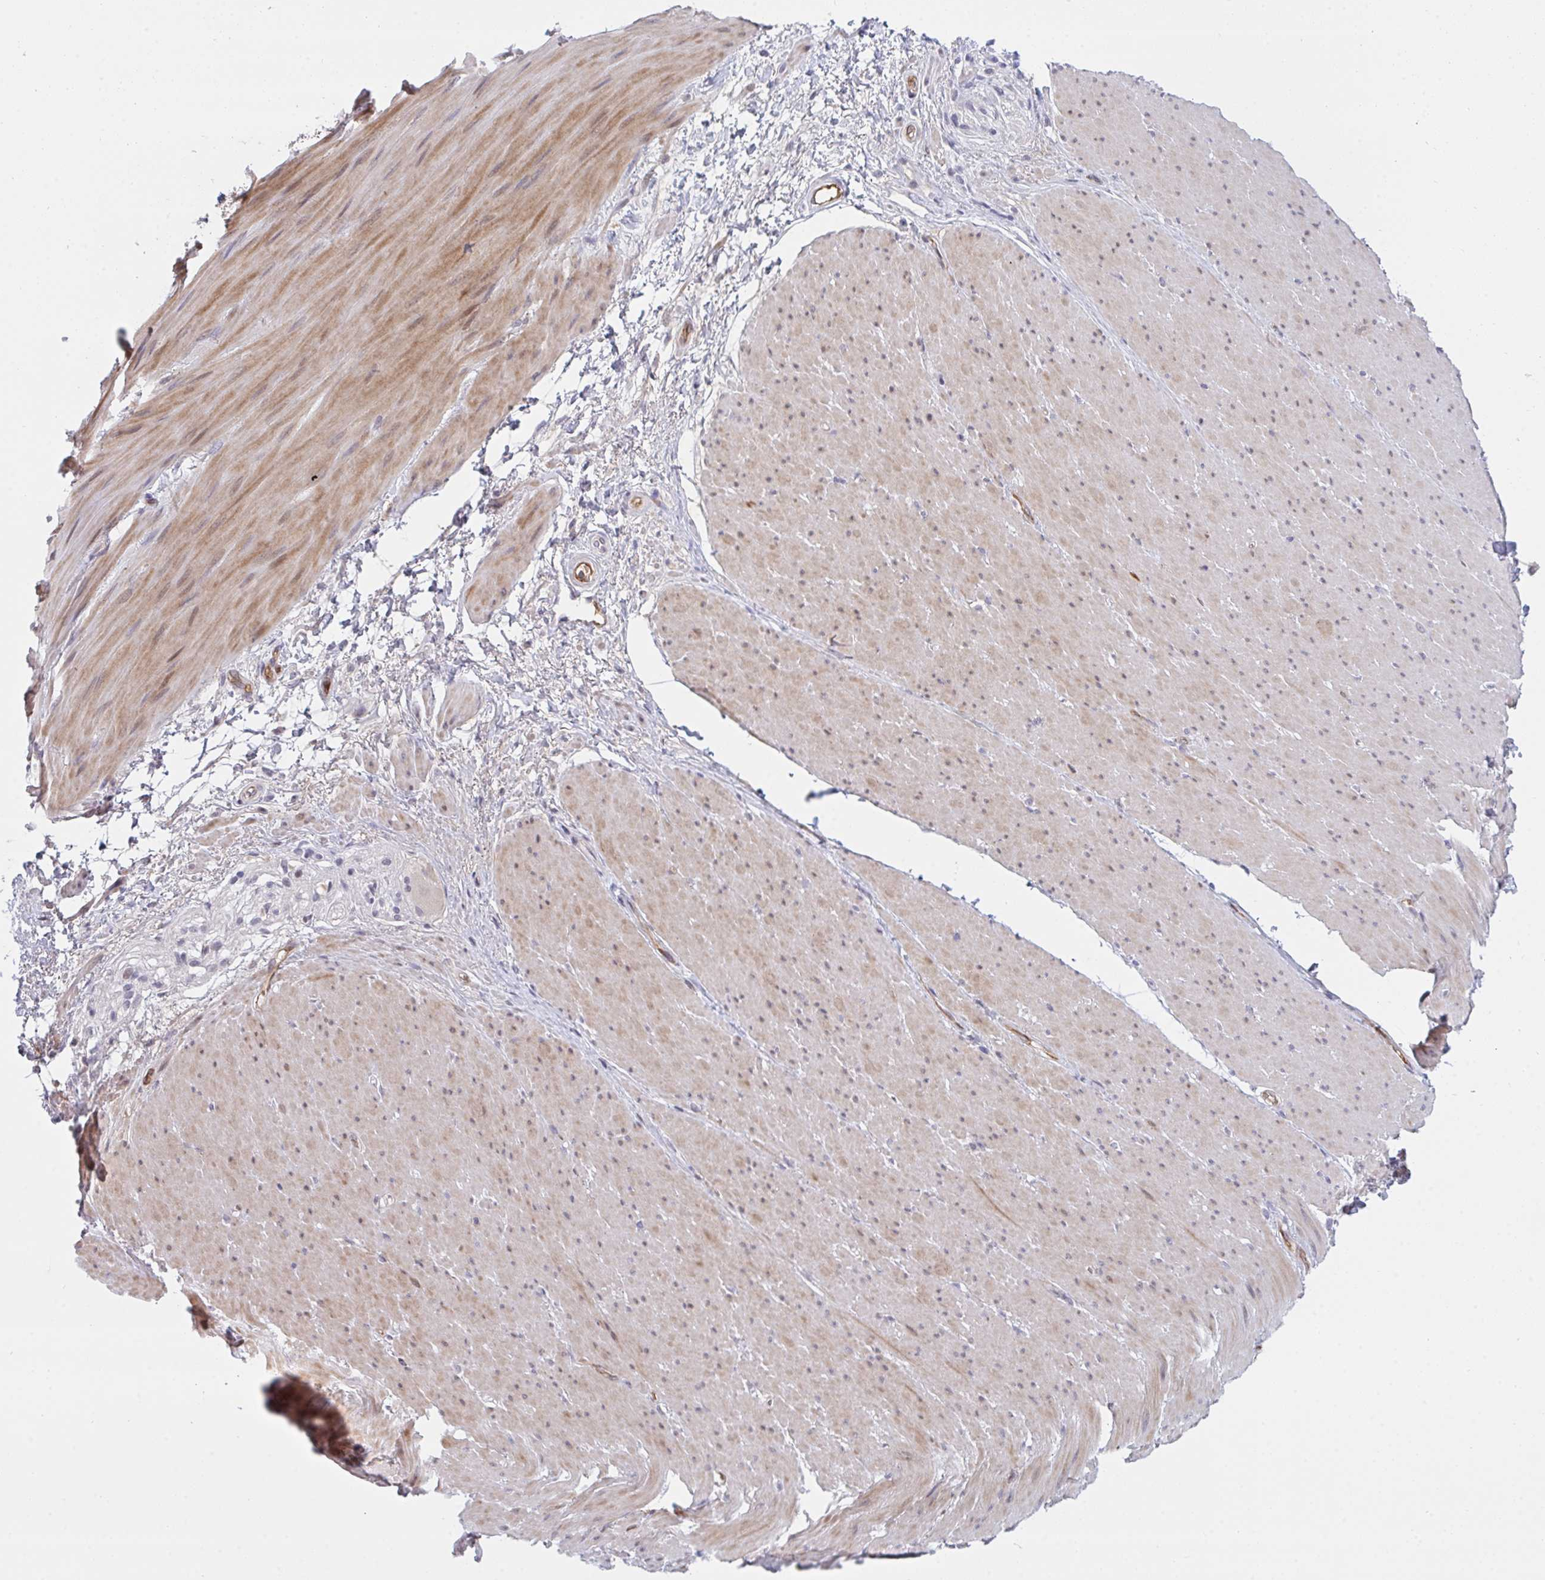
{"staining": {"intensity": "moderate", "quantity": "25%-75%", "location": "cytoplasmic/membranous"}, "tissue": "smooth muscle", "cell_type": "Smooth muscle cells", "image_type": "normal", "snomed": [{"axis": "morphology", "description": "Normal tissue, NOS"}, {"axis": "topography", "description": "Smooth muscle"}, {"axis": "topography", "description": "Rectum"}], "caption": "Smooth muscle cells demonstrate medium levels of moderate cytoplasmic/membranous positivity in approximately 25%-75% of cells in normal smooth muscle. (Stains: DAB in brown, nuclei in blue, Microscopy: brightfield microscopy at high magnification).", "gene": "DSCAML1", "patient": {"sex": "male", "age": 53}}